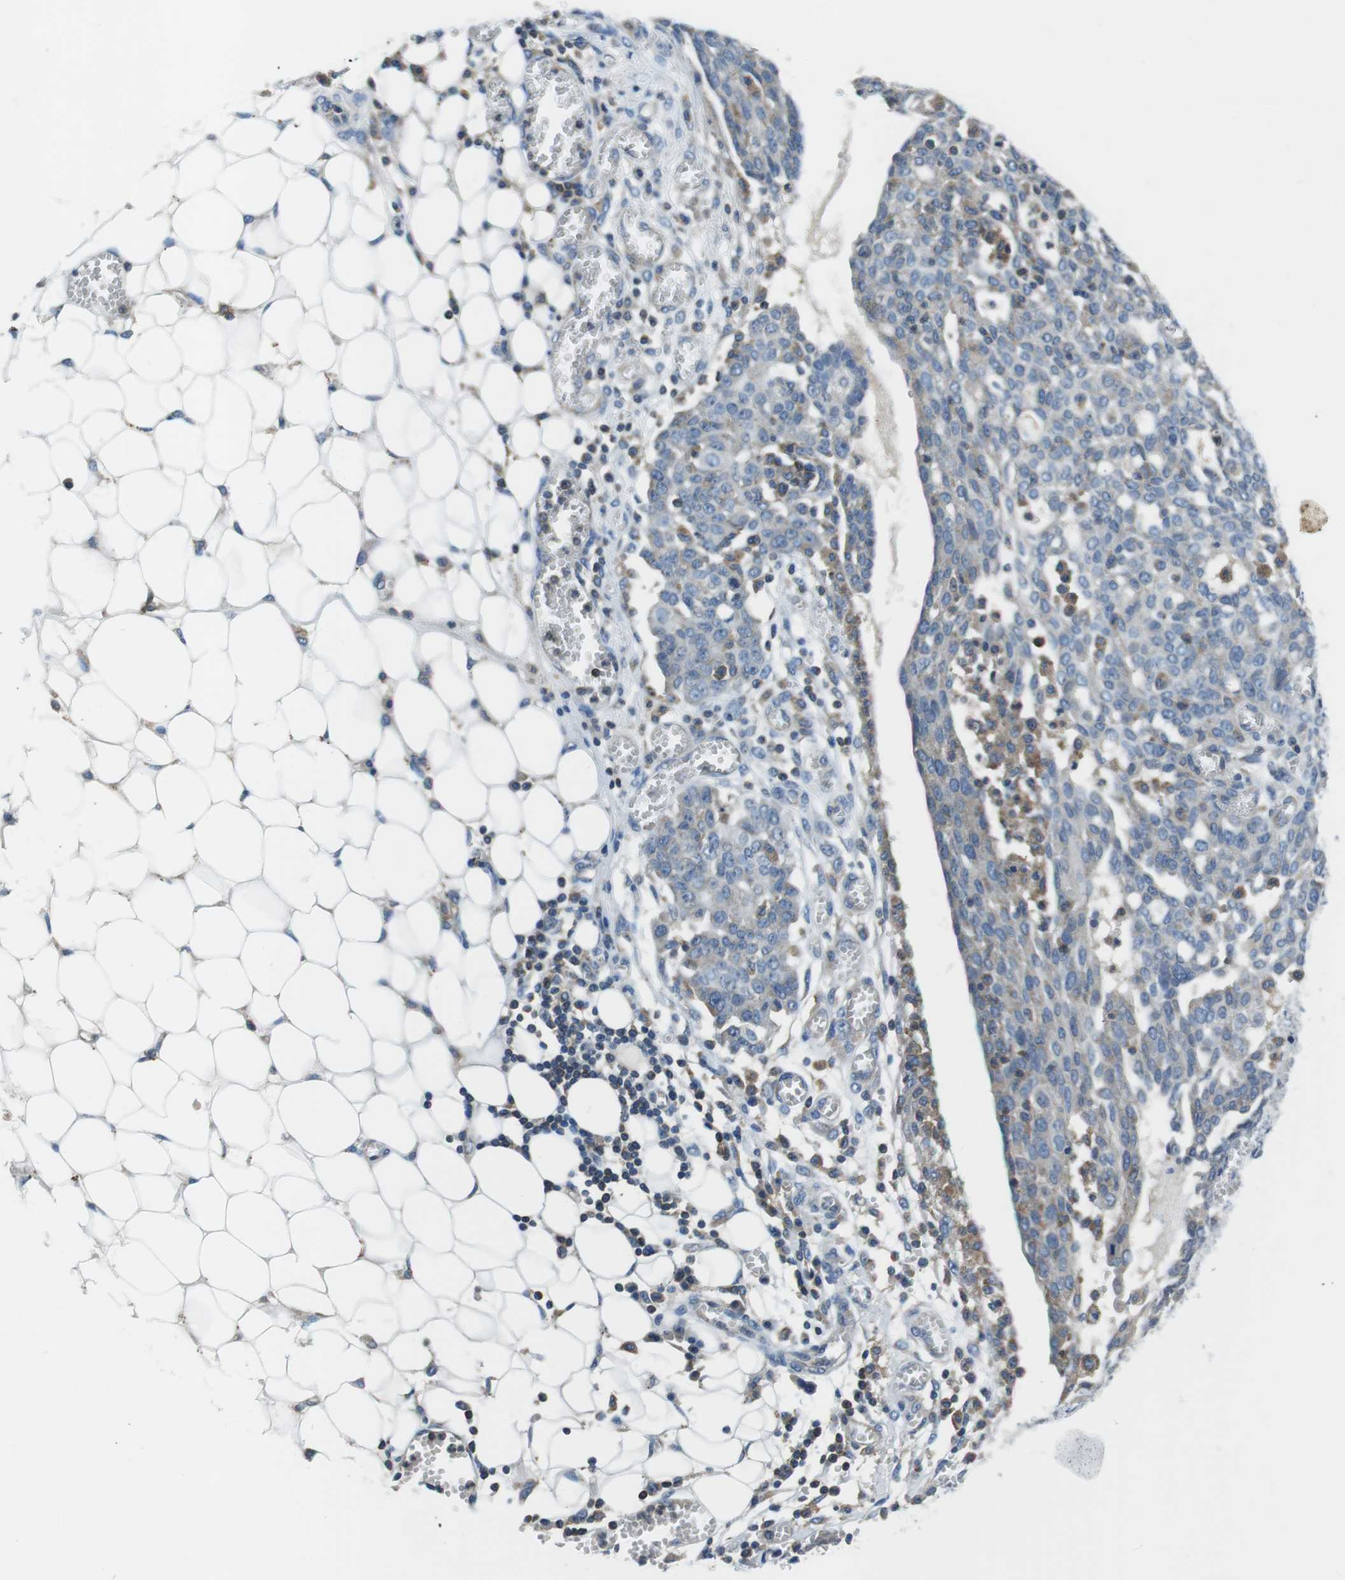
{"staining": {"intensity": "negative", "quantity": "none", "location": "none"}, "tissue": "ovarian cancer", "cell_type": "Tumor cells", "image_type": "cancer", "snomed": [{"axis": "morphology", "description": "Cystadenocarcinoma, serous, NOS"}, {"axis": "topography", "description": "Soft tissue"}, {"axis": "topography", "description": "Ovary"}], "caption": "Tumor cells are negative for protein expression in human ovarian cancer. The staining was performed using DAB (3,3'-diaminobenzidine) to visualize the protein expression in brown, while the nuclei were stained in blue with hematoxylin (Magnification: 20x).", "gene": "PIK3CD", "patient": {"sex": "female", "age": 57}}